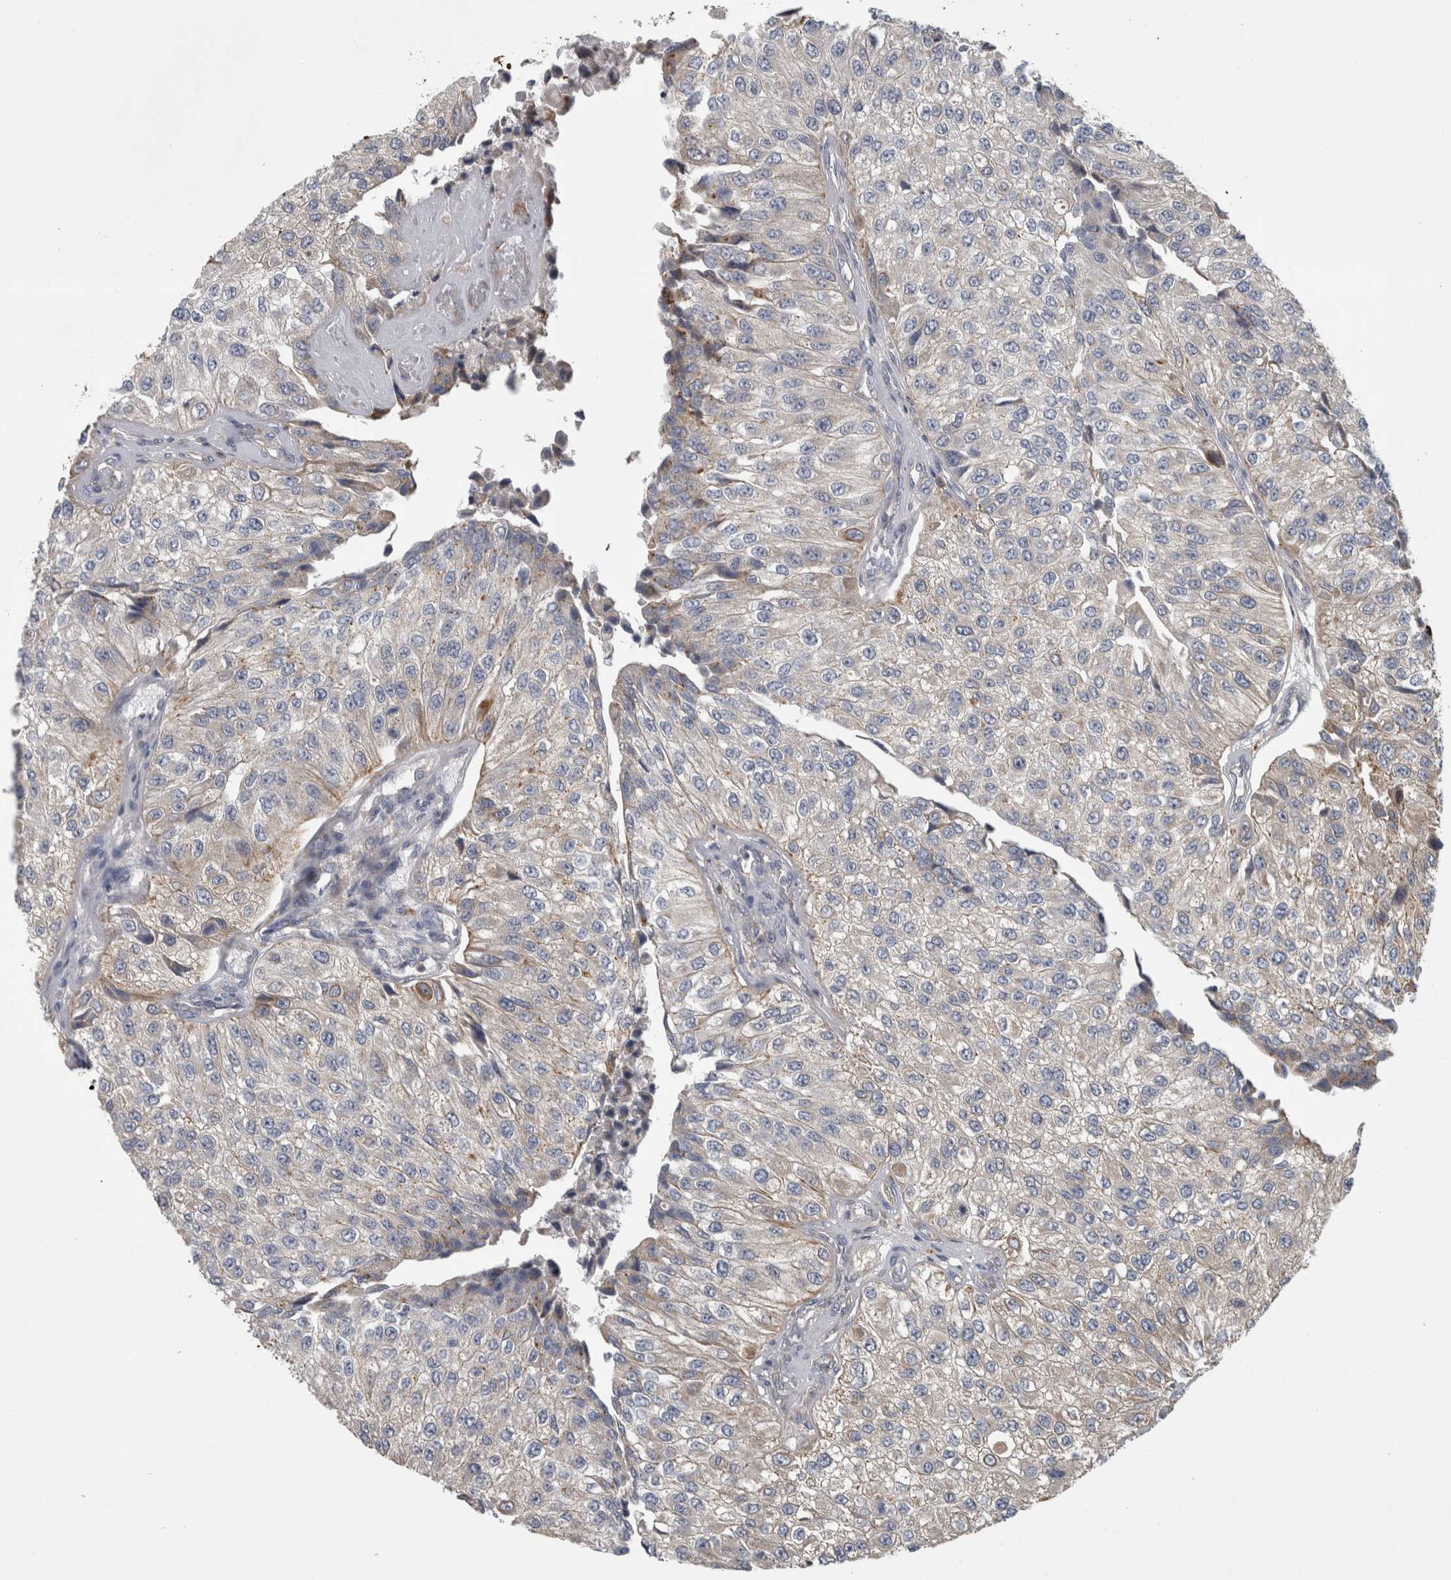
{"staining": {"intensity": "weak", "quantity": "<25%", "location": "cytoplasmic/membranous"}, "tissue": "urothelial cancer", "cell_type": "Tumor cells", "image_type": "cancer", "snomed": [{"axis": "morphology", "description": "Urothelial carcinoma, High grade"}, {"axis": "topography", "description": "Kidney"}, {"axis": "topography", "description": "Urinary bladder"}], "caption": "Immunohistochemical staining of urothelial cancer demonstrates no significant positivity in tumor cells. The staining is performed using DAB brown chromogen with nuclei counter-stained in using hematoxylin.", "gene": "ATXN2", "patient": {"sex": "male", "age": 77}}